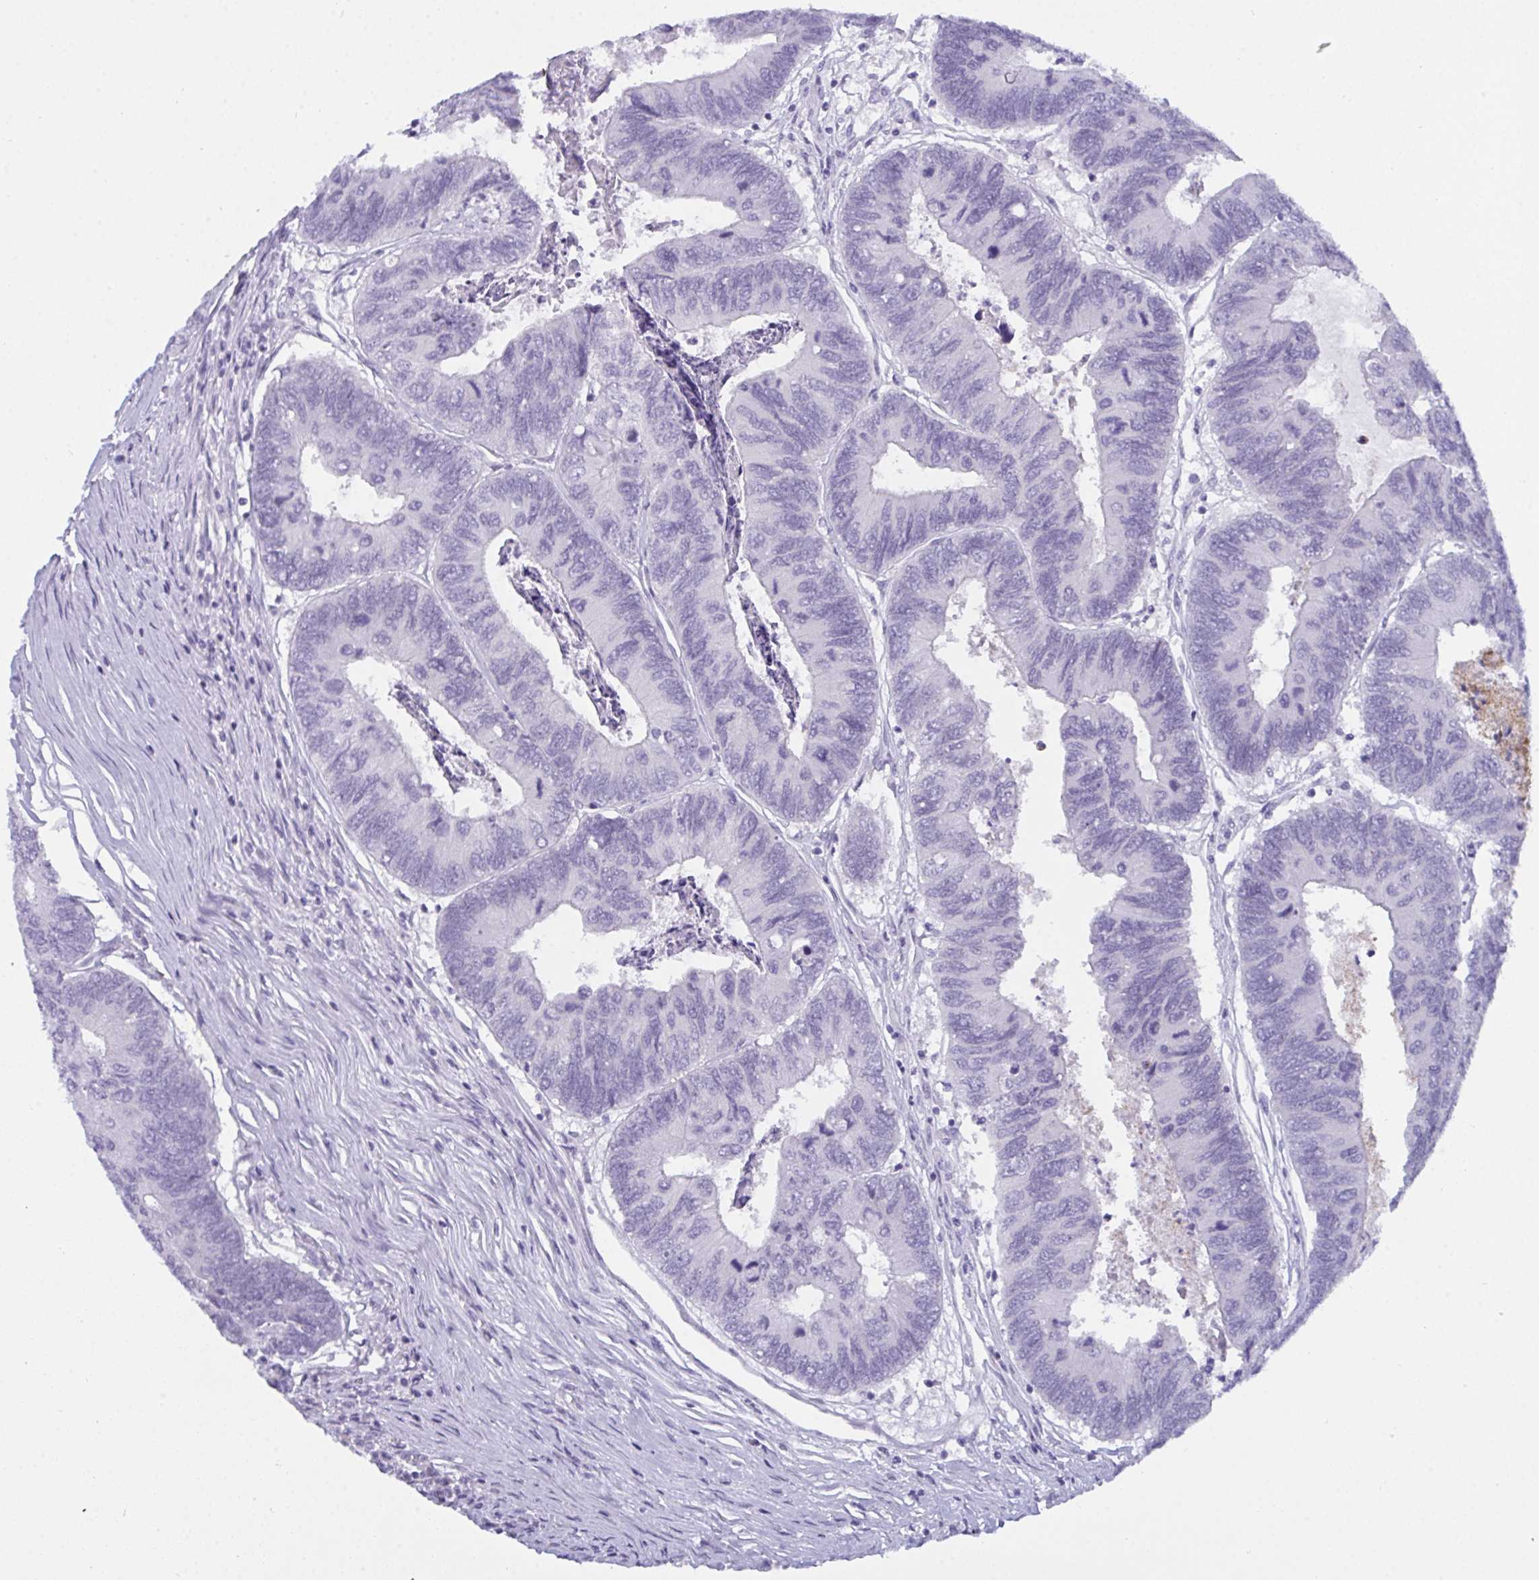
{"staining": {"intensity": "negative", "quantity": "none", "location": "none"}, "tissue": "colorectal cancer", "cell_type": "Tumor cells", "image_type": "cancer", "snomed": [{"axis": "morphology", "description": "Adenocarcinoma, NOS"}, {"axis": "topography", "description": "Colon"}], "caption": "The photomicrograph displays no staining of tumor cells in colorectal cancer.", "gene": "PRDM9", "patient": {"sex": "female", "age": 67}}